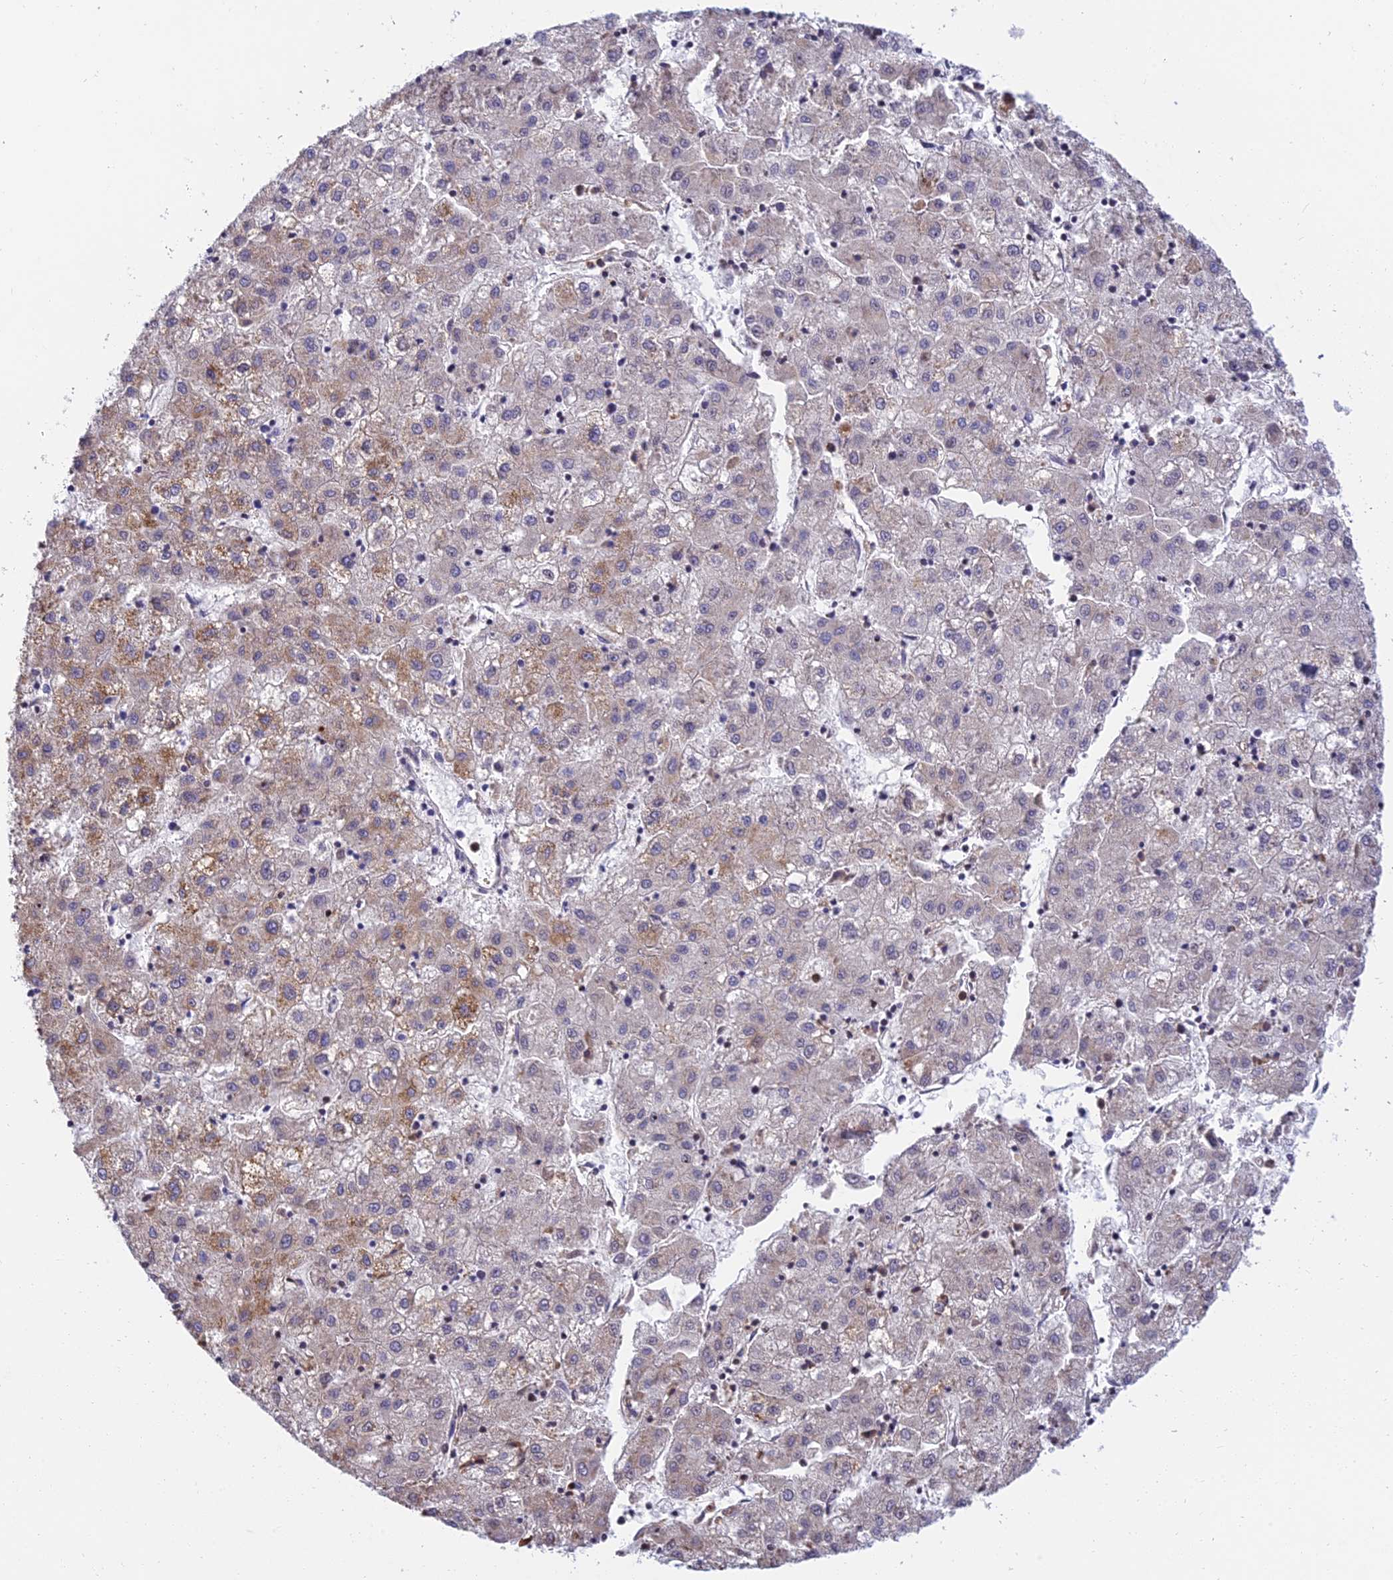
{"staining": {"intensity": "moderate", "quantity": "25%-75%", "location": "cytoplasmic/membranous"}, "tissue": "liver cancer", "cell_type": "Tumor cells", "image_type": "cancer", "snomed": [{"axis": "morphology", "description": "Carcinoma, Hepatocellular, NOS"}, {"axis": "topography", "description": "Liver"}], "caption": "An image showing moderate cytoplasmic/membranous staining in about 25%-75% of tumor cells in liver hepatocellular carcinoma, as visualized by brown immunohistochemical staining.", "gene": "CLCN7", "patient": {"sex": "male", "age": 72}}